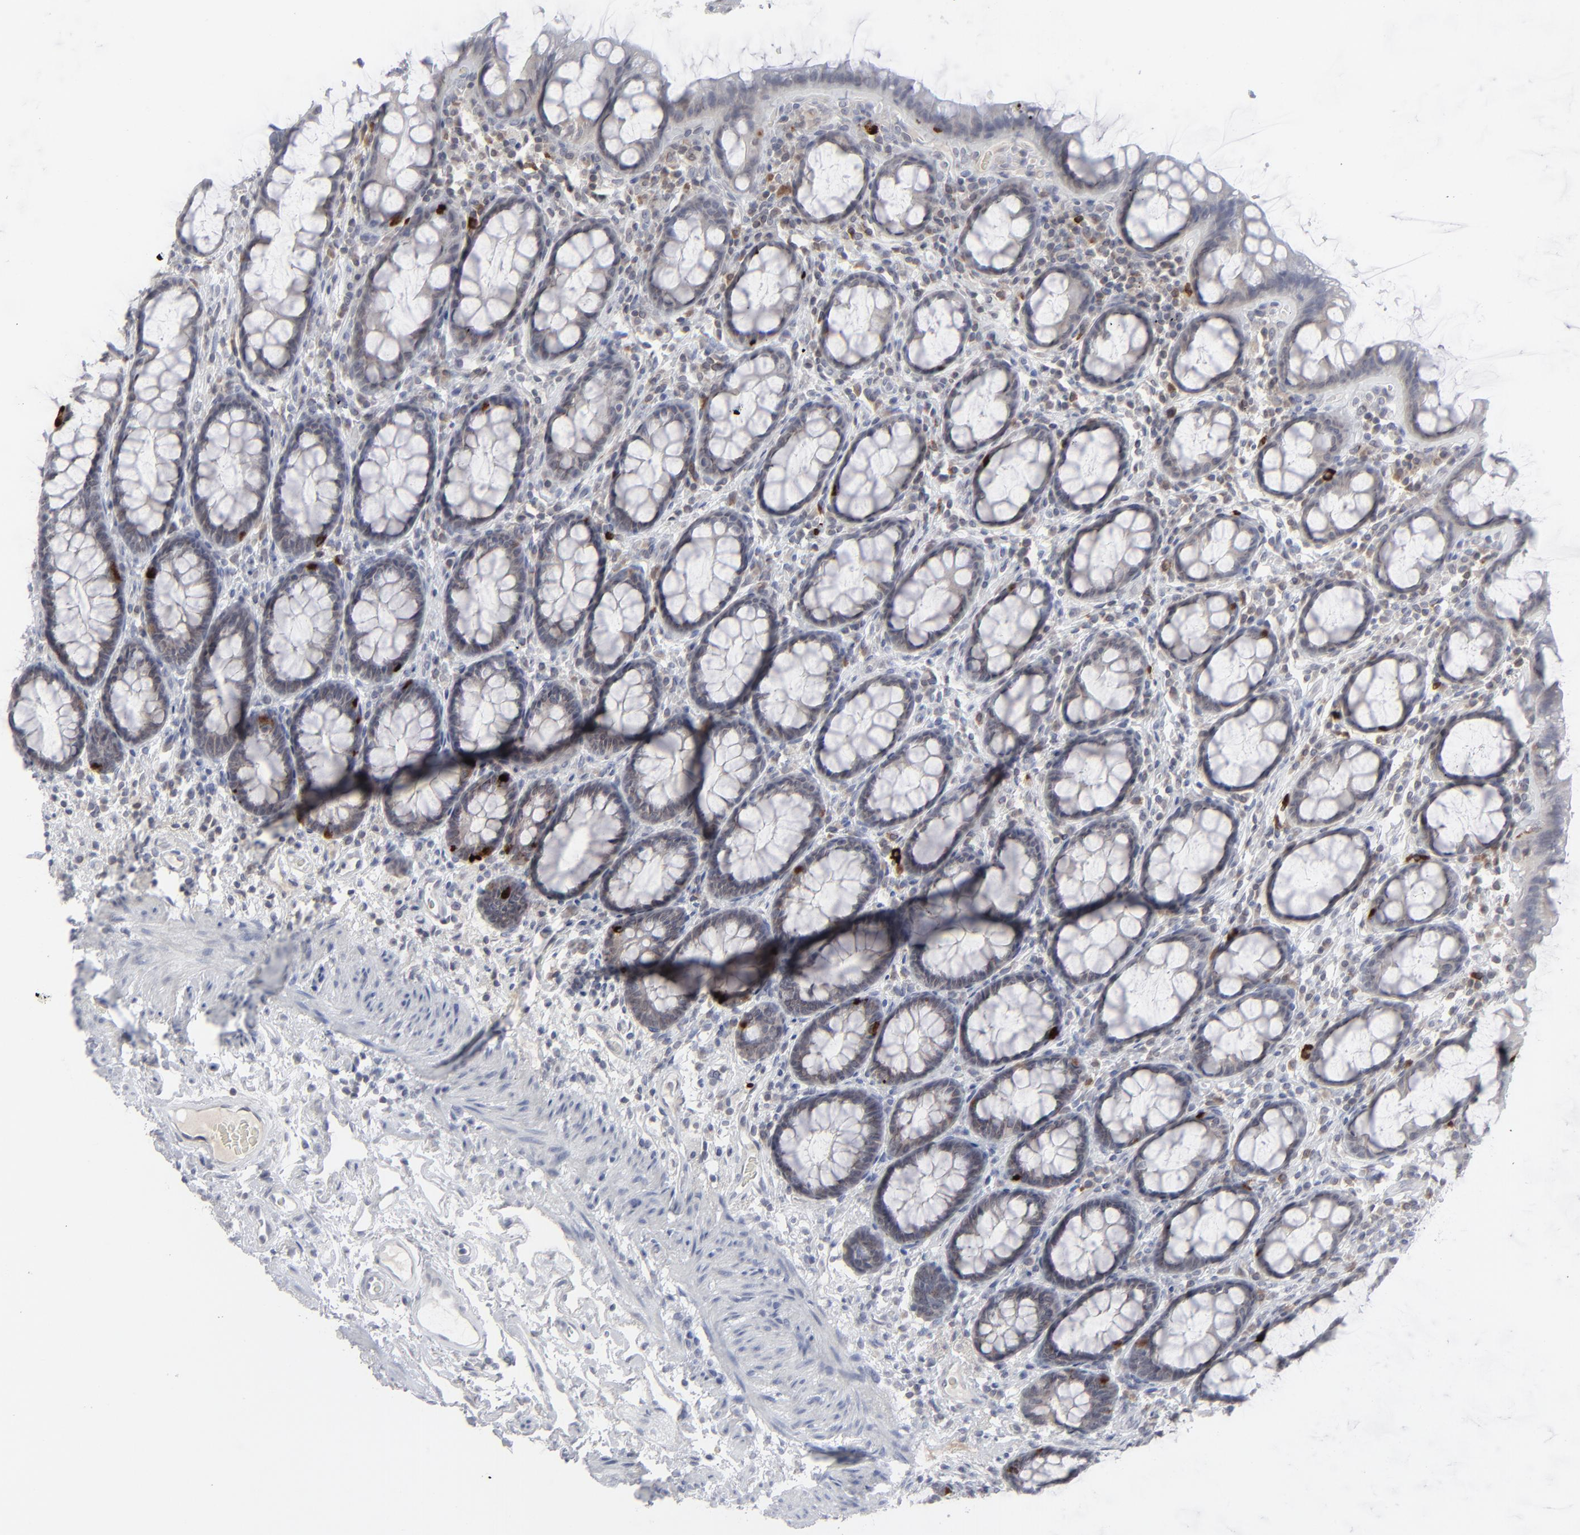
{"staining": {"intensity": "weak", "quantity": "<25%", "location": "cytoplasmic/membranous"}, "tissue": "rectum", "cell_type": "Glandular cells", "image_type": "normal", "snomed": [{"axis": "morphology", "description": "Normal tissue, NOS"}, {"axis": "topography", "description": "Rectum"}], "caption": "Protein analysis of normal rectum demonstrates no significant staining in glandular cells.", "gene": "NUP88", "patient": {"sex": "male", "age": 92}}